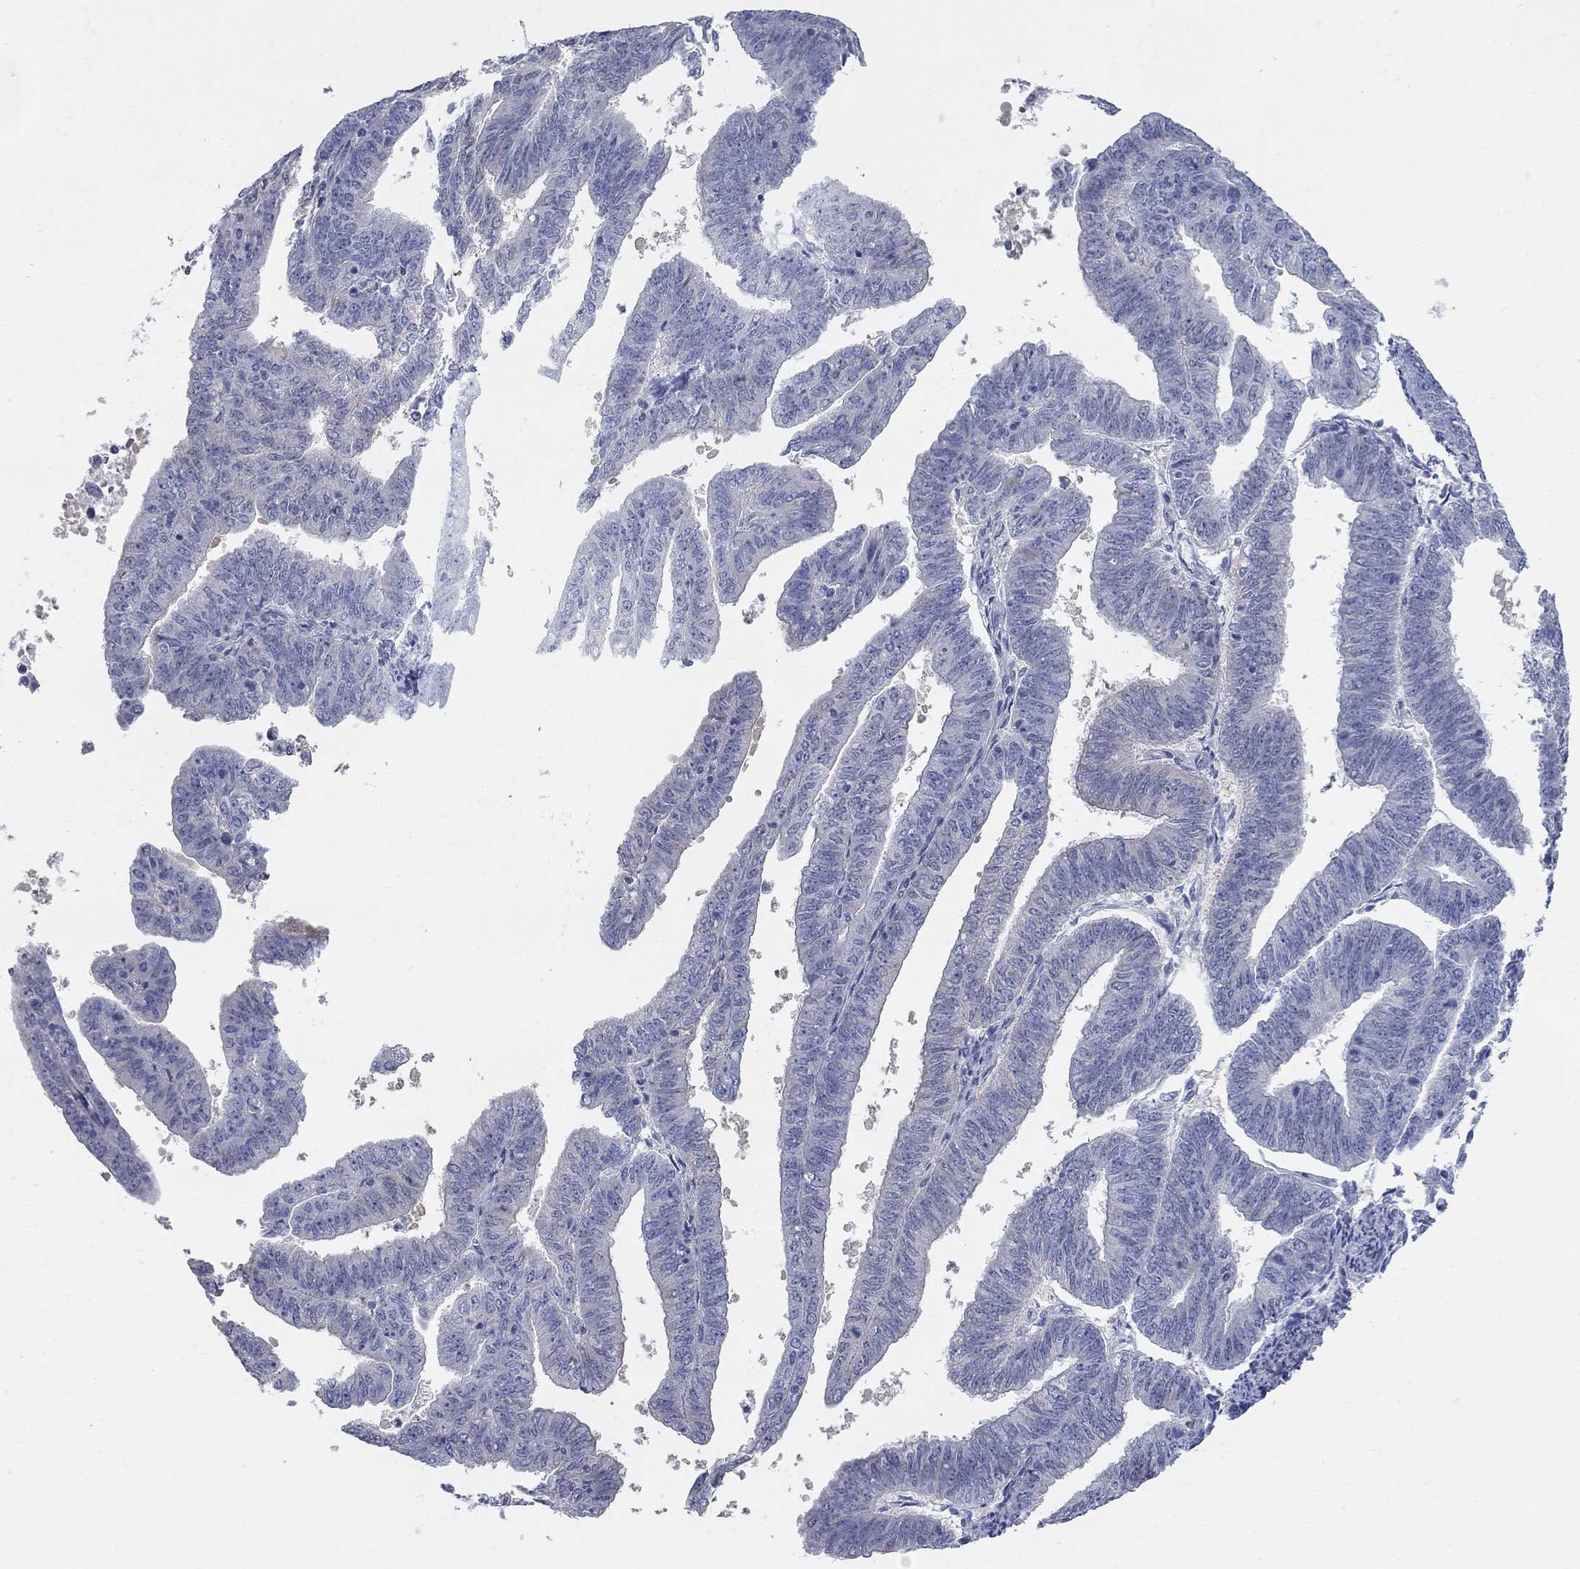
{"staining": {"intensity": "negative", "quantity": "none", "location": "none"}, "tissue": "endometrial cancer", "cell_type": "Tumor cells", "image_type": "cancer", "snomed": [{"axis": "morphology", "description": "Adenocarcinoma, NOS"}, {"axis": "topography", "description": "Endometrium"}], "caption": "Immunohistochemistry (IHC) photomicrograph of neoplastic tissue: human endometrial adenocarcinoma stained with DAB (3,3'-diaminobenzidine) exhibits no significant protein positivity in tumor cells.", "gene": "AOX1", "patient": {"sex": "female", "age": 82}}